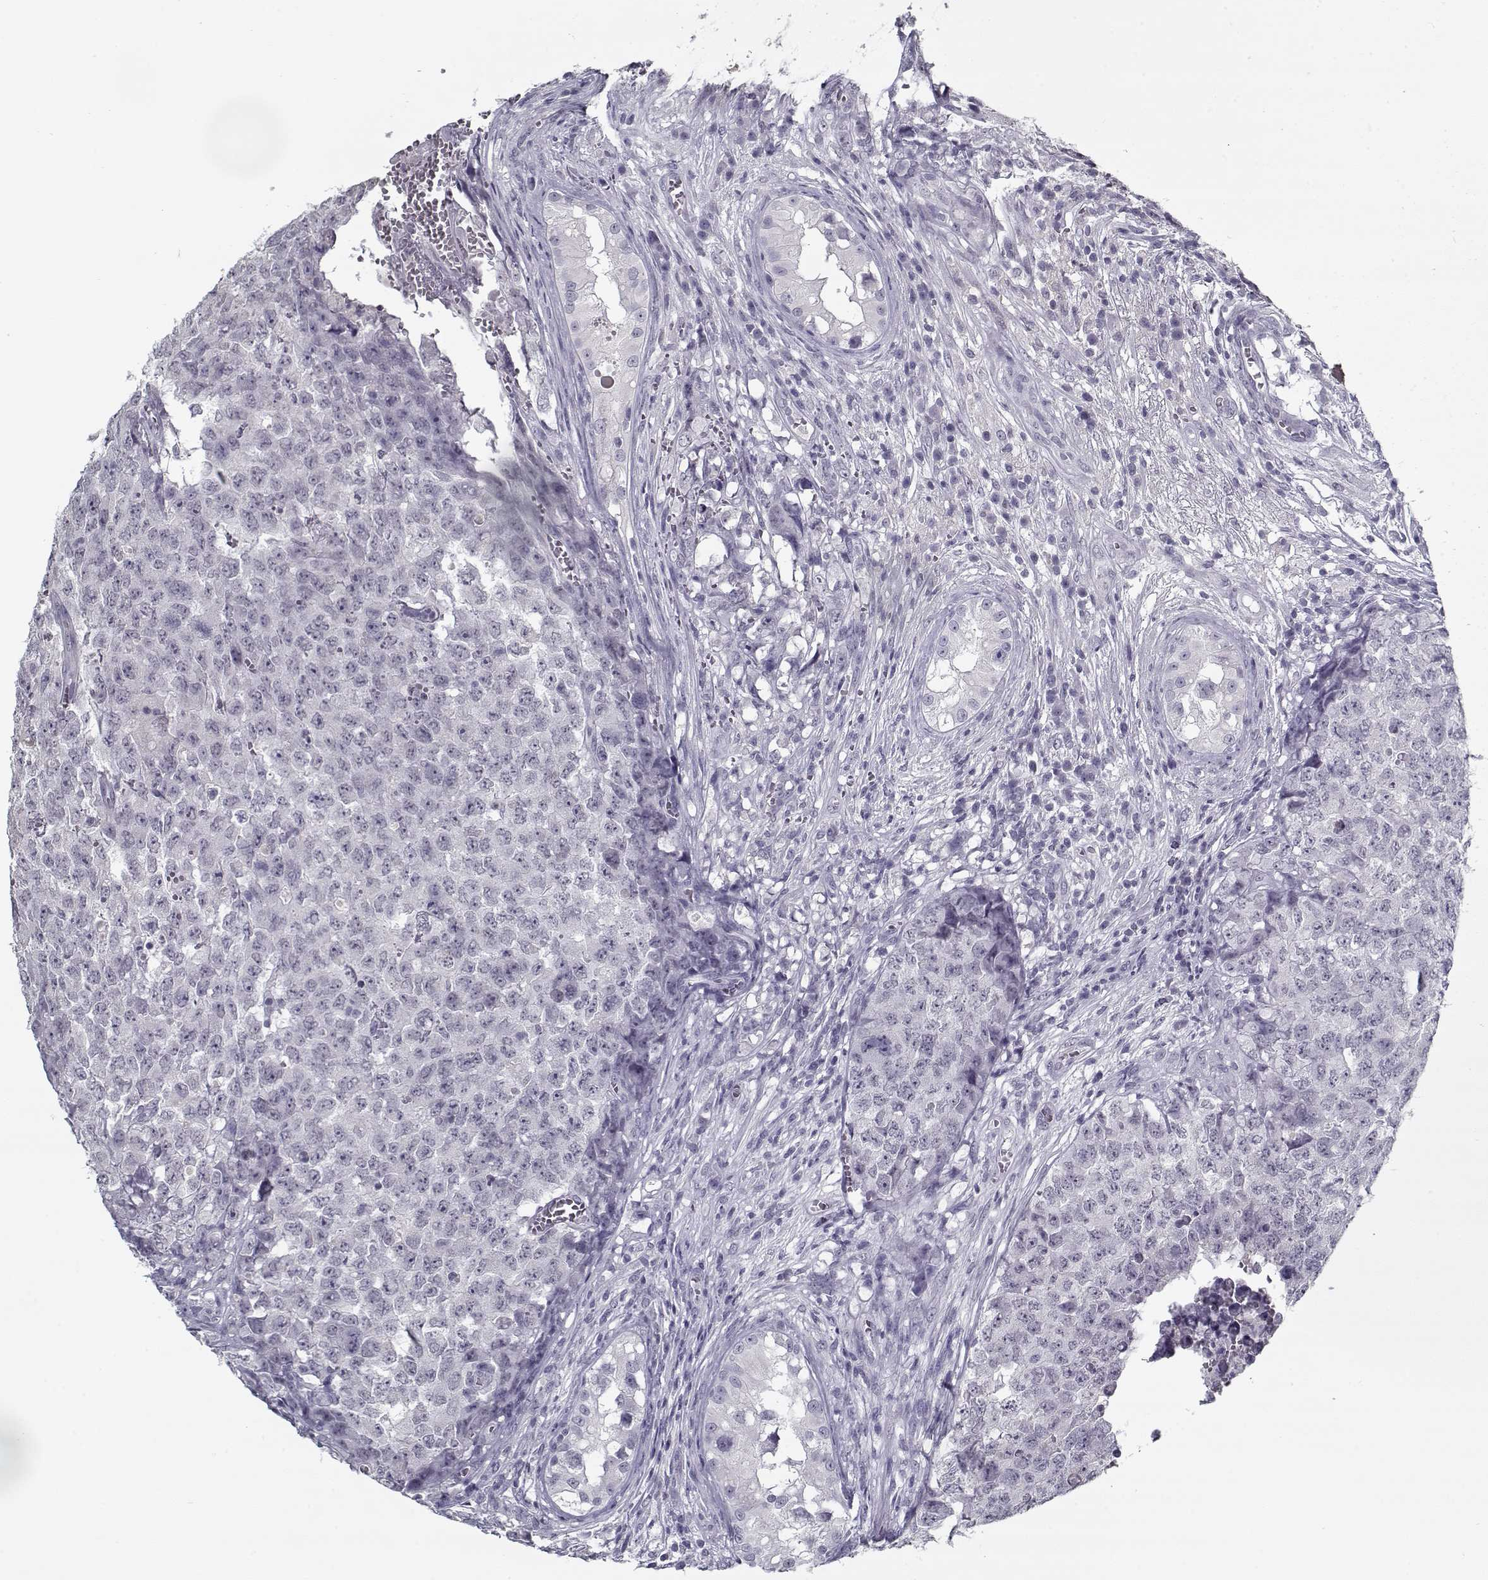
{"staining": {"intensity": "negative", "quantity": "none", "location": "none"}, "tissue": "testis cancer", "cell_type": "Tumor cells", "image_type": "cancer", "snomed": [{"axis": "morphology", "description": "Carcinoma, Embryonal, NOS"}, {"axis": "topography", "description": "Testis"}], "caption": "Histopathology image shows no significant protein expression in tumor cells of embryonal carcinoma (testis). Nuclei are stained in blue.", "gene": "RNF32", "patient": {"sex": "male", "age": 23}}